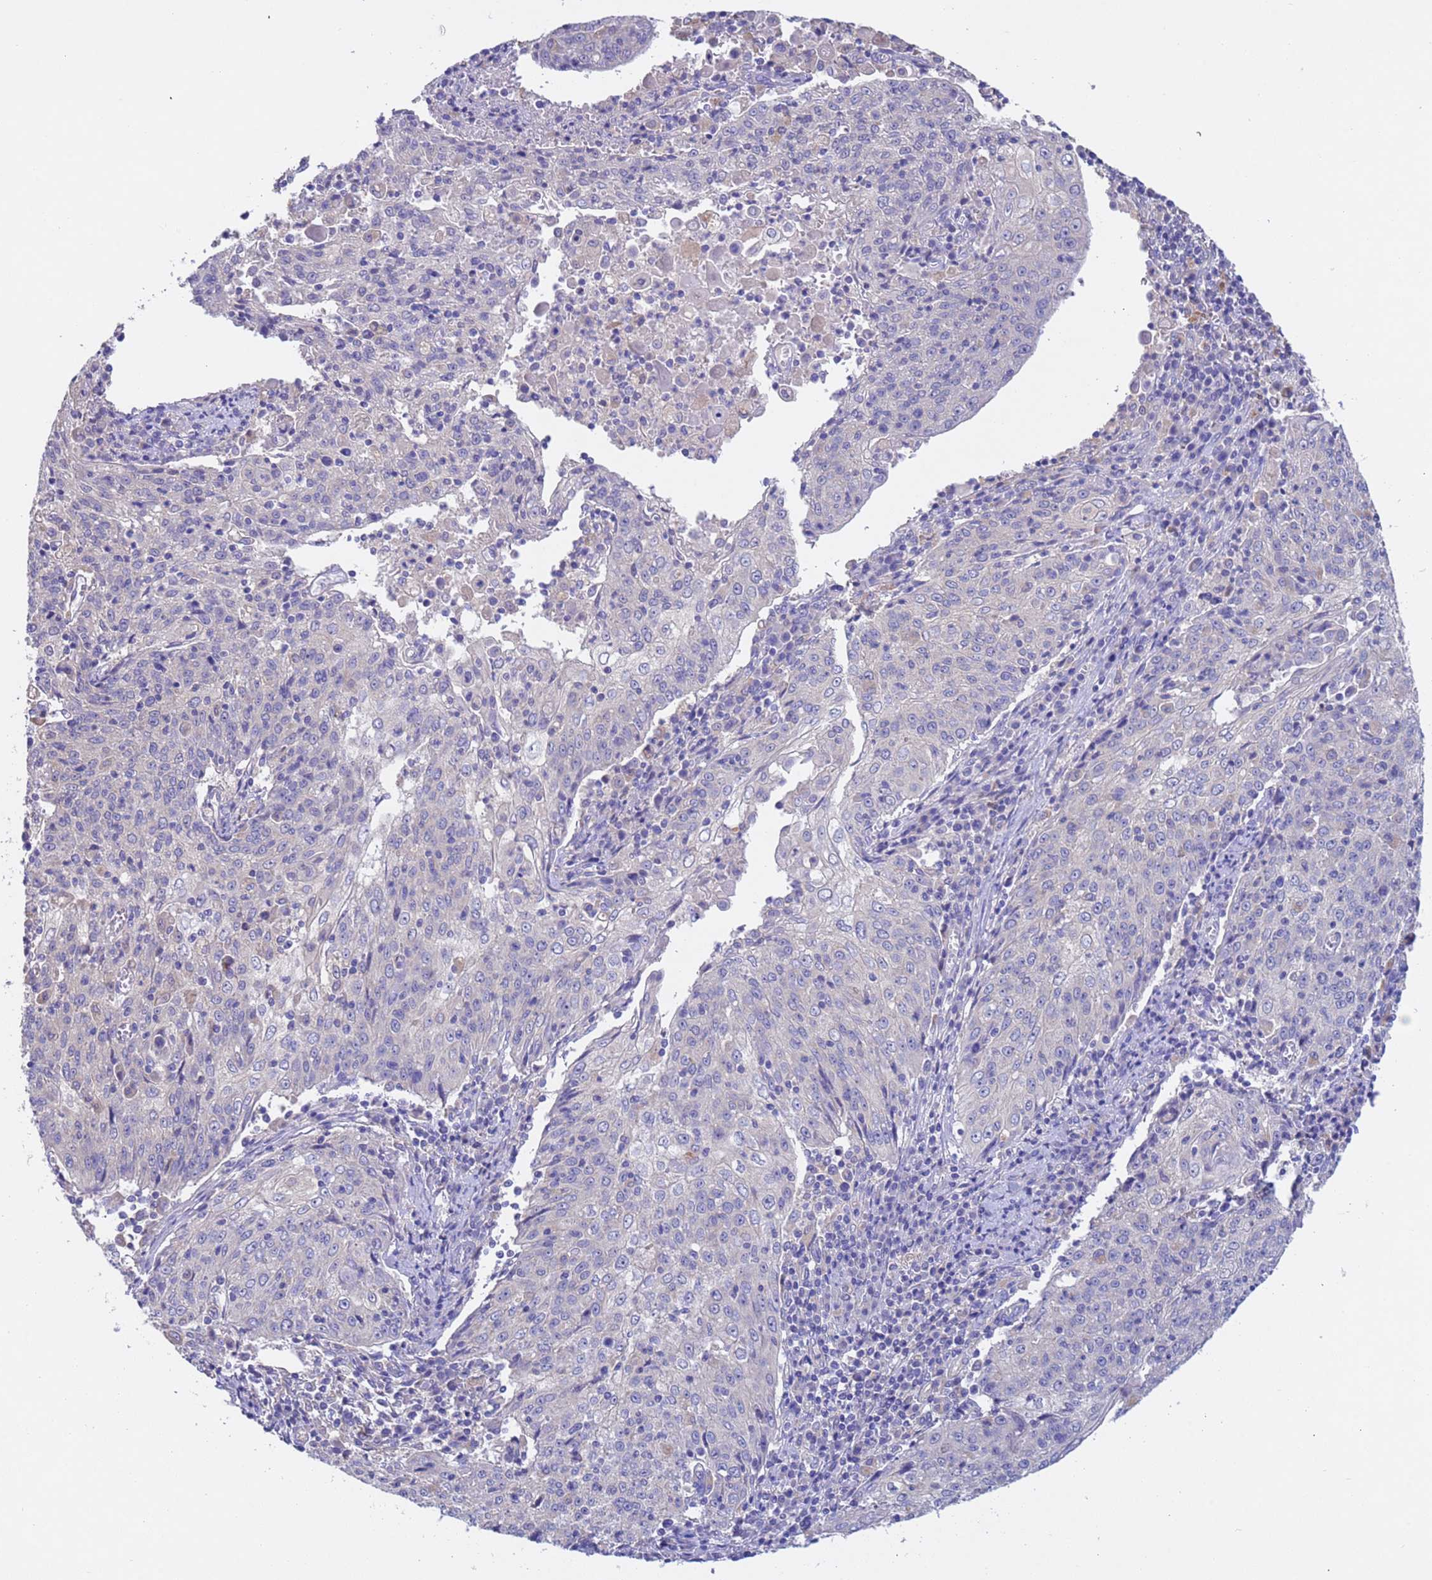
{"staining": {"intensity": "negative", "quantity": "none", "location": "none"}, "tissue": "cervical cancer", "cell_type": "Tumor cells", "image_type": "cancer", "snomed": [{"axis": "morphology", "description": "Squamous cell carcinoma, NOS"}, {"axis": "topography", "description": "Cervix"}], "caption": "Immunohistochemistry histopathology image of cervical cancer (squamous cell carcinoma) stained for a protein (brown), which reveals no staining in tumor cells. (Stains: DAB (3,3'-diaminobenzidine) immunohistochemistry with hematoxylin counter stain, Microscopy: brightfield microscopy at high magnification).", "gene": "SRL", "patient": {"sex": "female", "age": 48}}